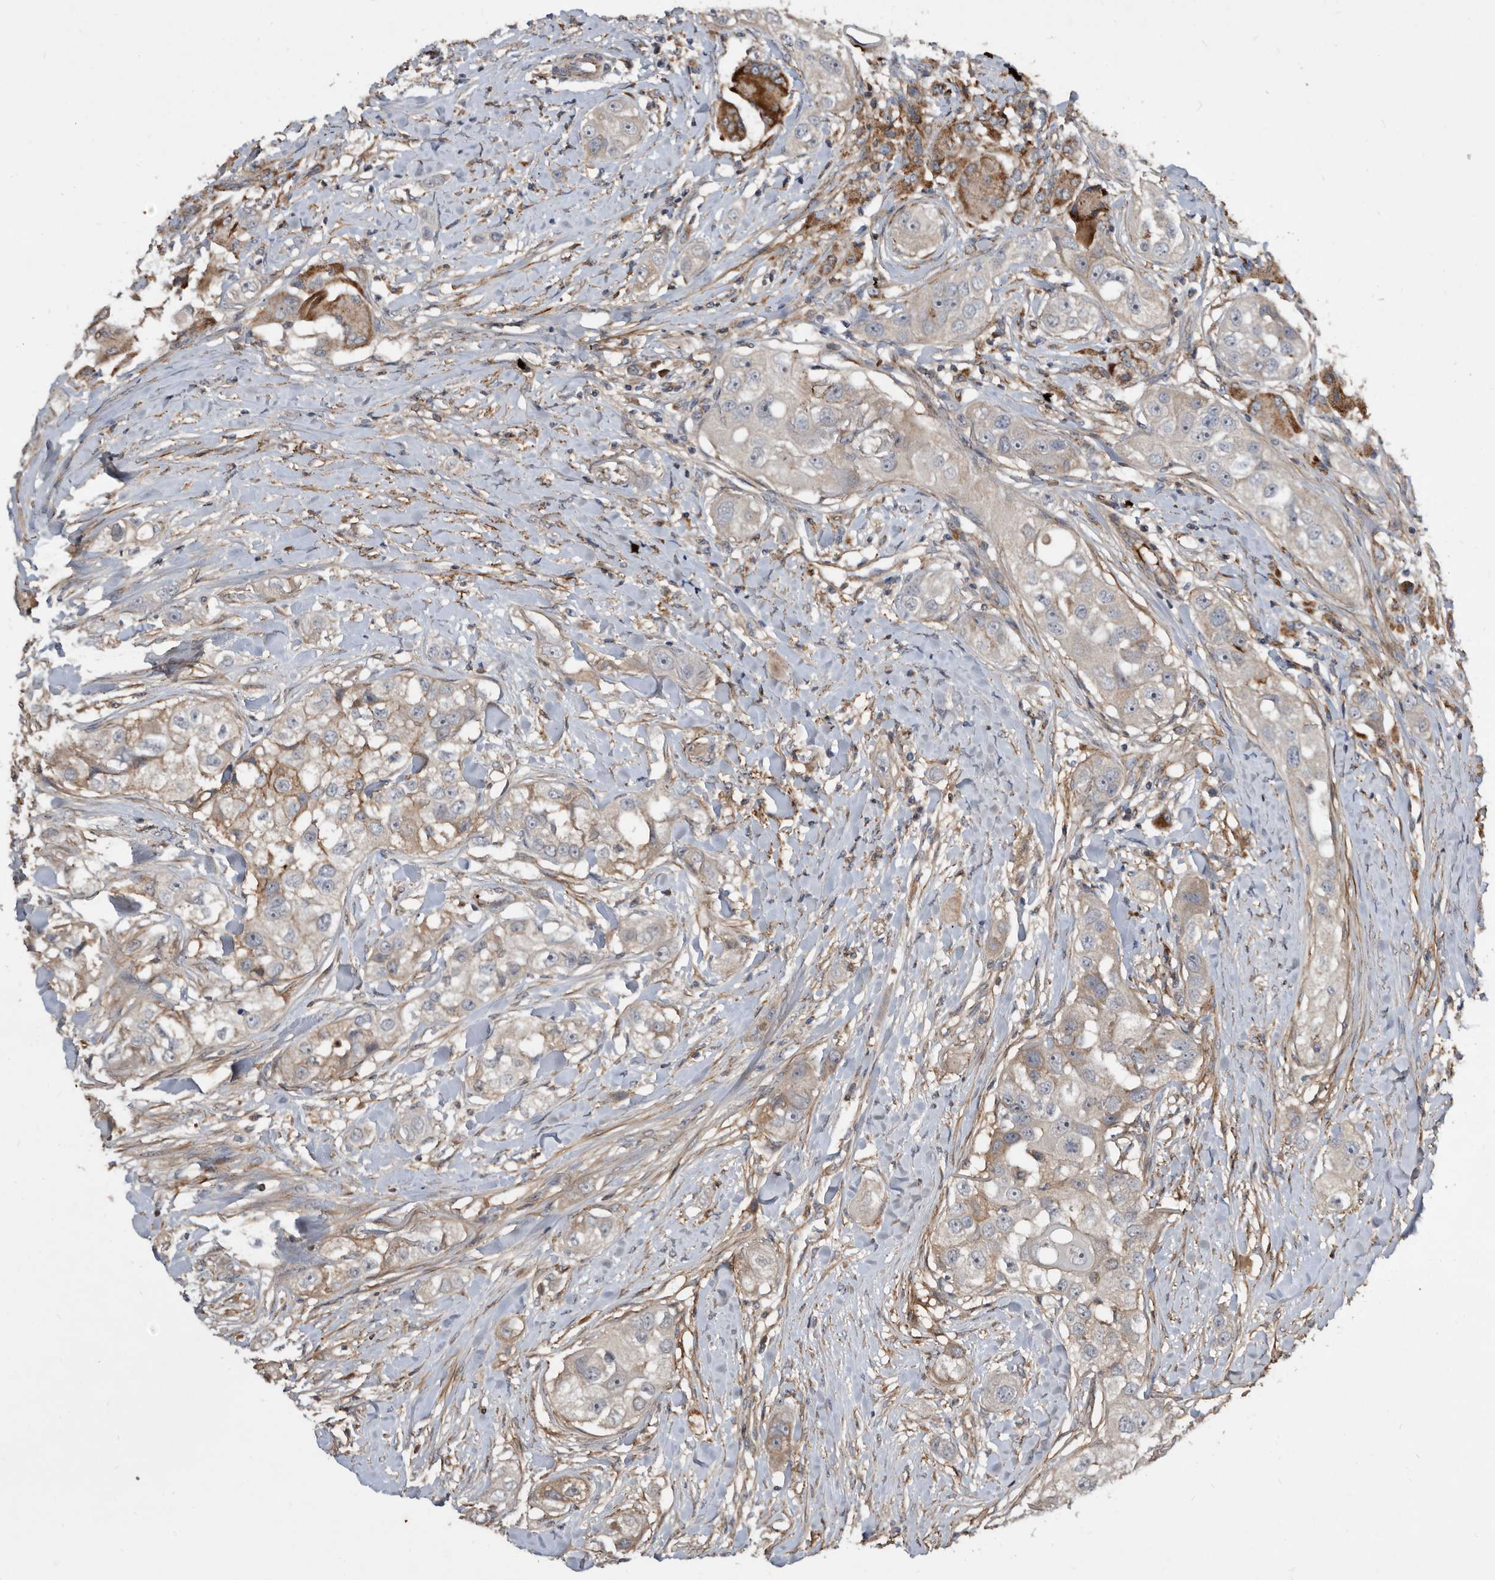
{"staining": {"intensity": "weak", "quantity": "<25%", "location": "cytoplasmic/membranous"}, "tissue": "head and neck cancer", "cell_type": "Tumor cells", "image_type": "cancer", "snomed": [{"axis": "morphology", "description": "Normal tissue, NOS"}, {"axis": "morphology", "description": "Squamous cell carcinoma, NOS"}, {"axis": "topography", "description": "Skeletal muscle"}, {"axis": "topography", "description": "Head-Neck"}], "caption": "Immunohistochemical staining of human head and neck cancer demonstrates no significant positivity in tumor cells.", "gene": "PI15", "patient": {"sex": "male", "age": 51}}